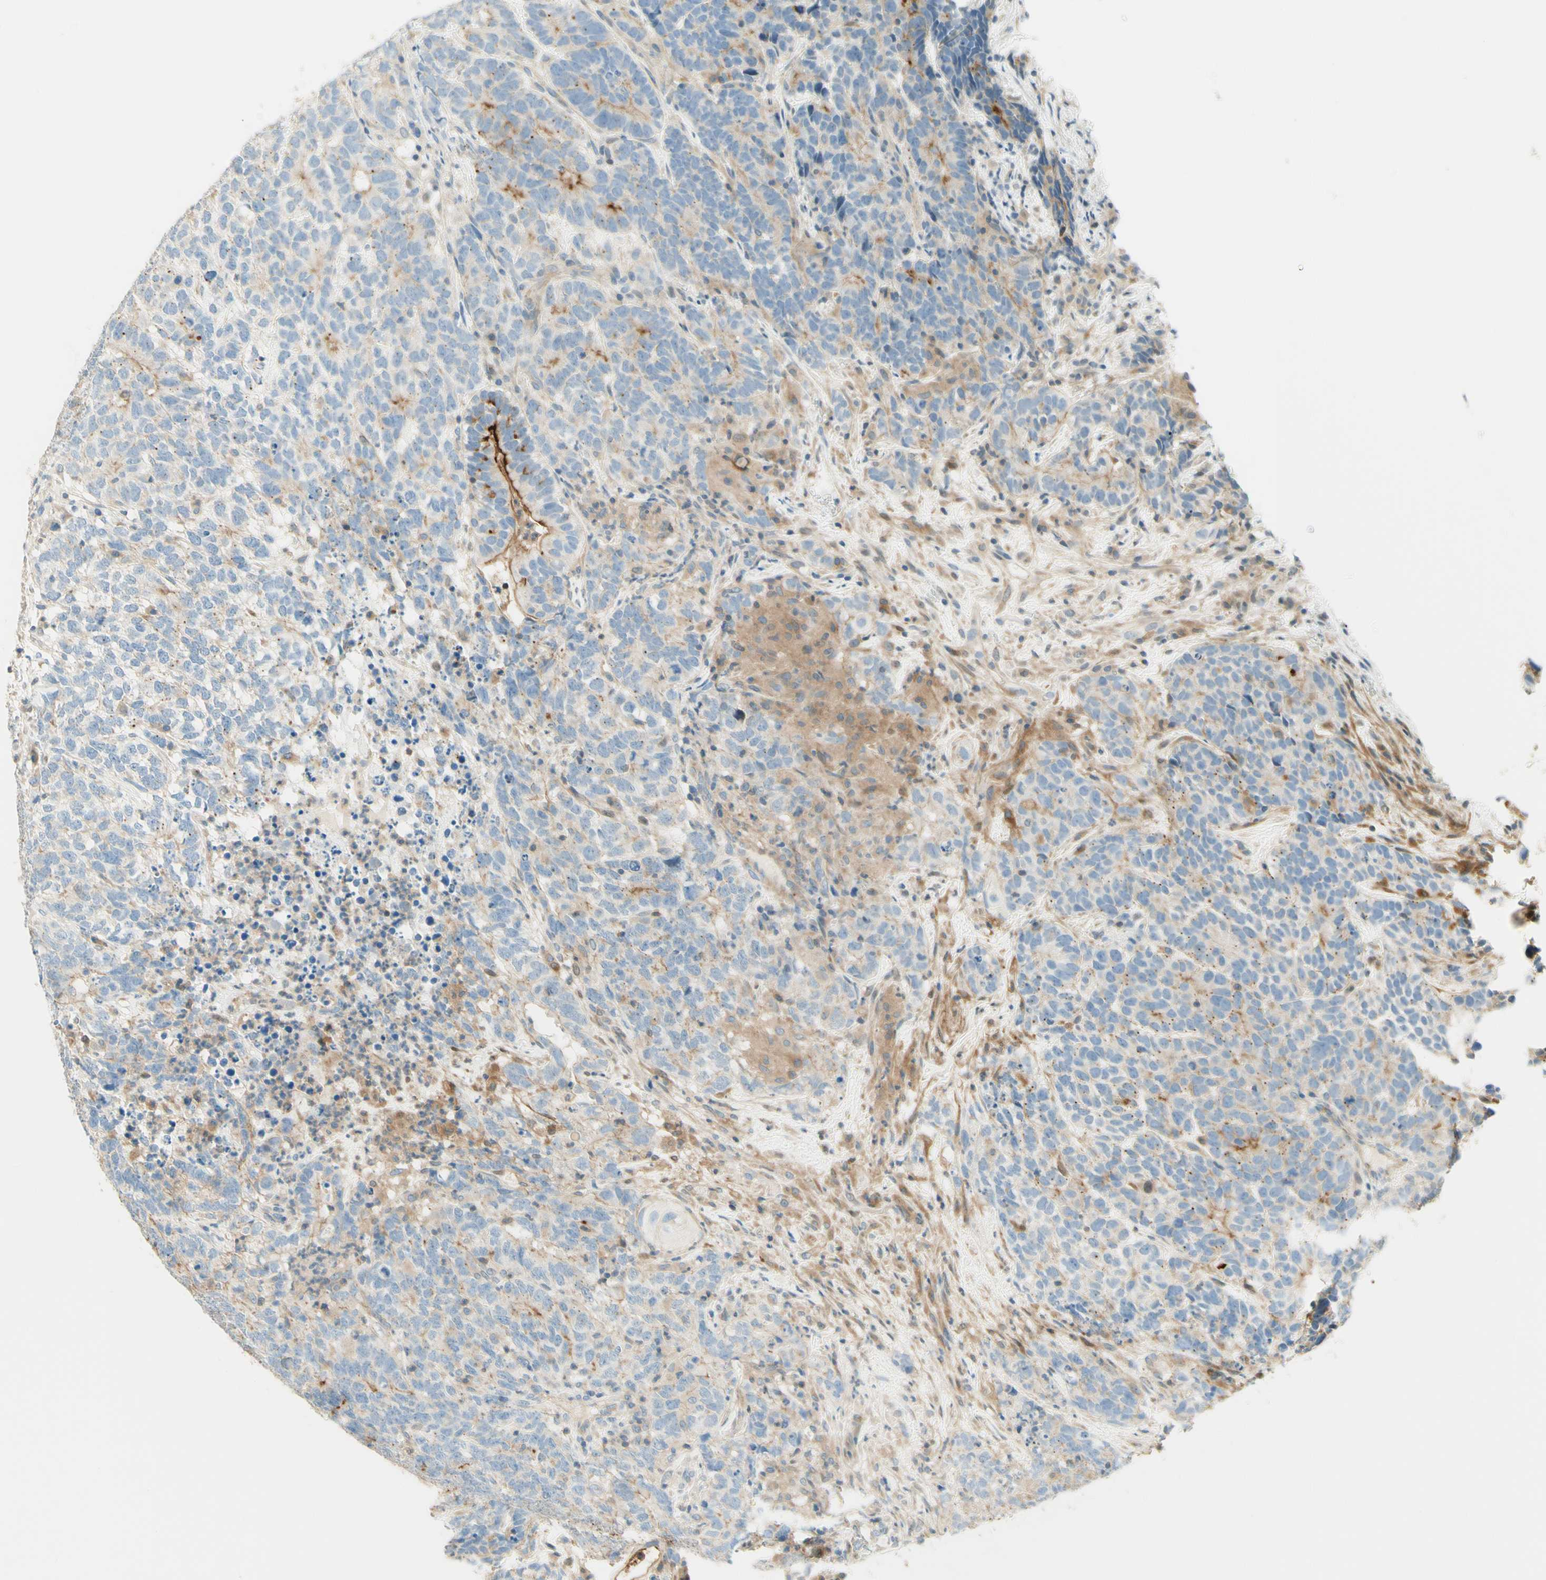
{"staining": {"intensity": "moderate", "quantity": "25%-75%", "location": "cytoplasmic/membranous"}, "tissue": "testis cancer", "cell_type": "Tumor cells", "image_type": "cancer", "snomed": [{"axis": "morphology", "description": "Carcinoma, Embryonal, NOS"}, {"axis": "topography", "description": "Testis"}], "caption": "Embryonal carcinoma (testis) stained for a protein demonstrates moderate cytoplasmic/membranous positivity in tumor cells.", "gene": "PROM1", "patient": {"sex": "male", "age": 26}}